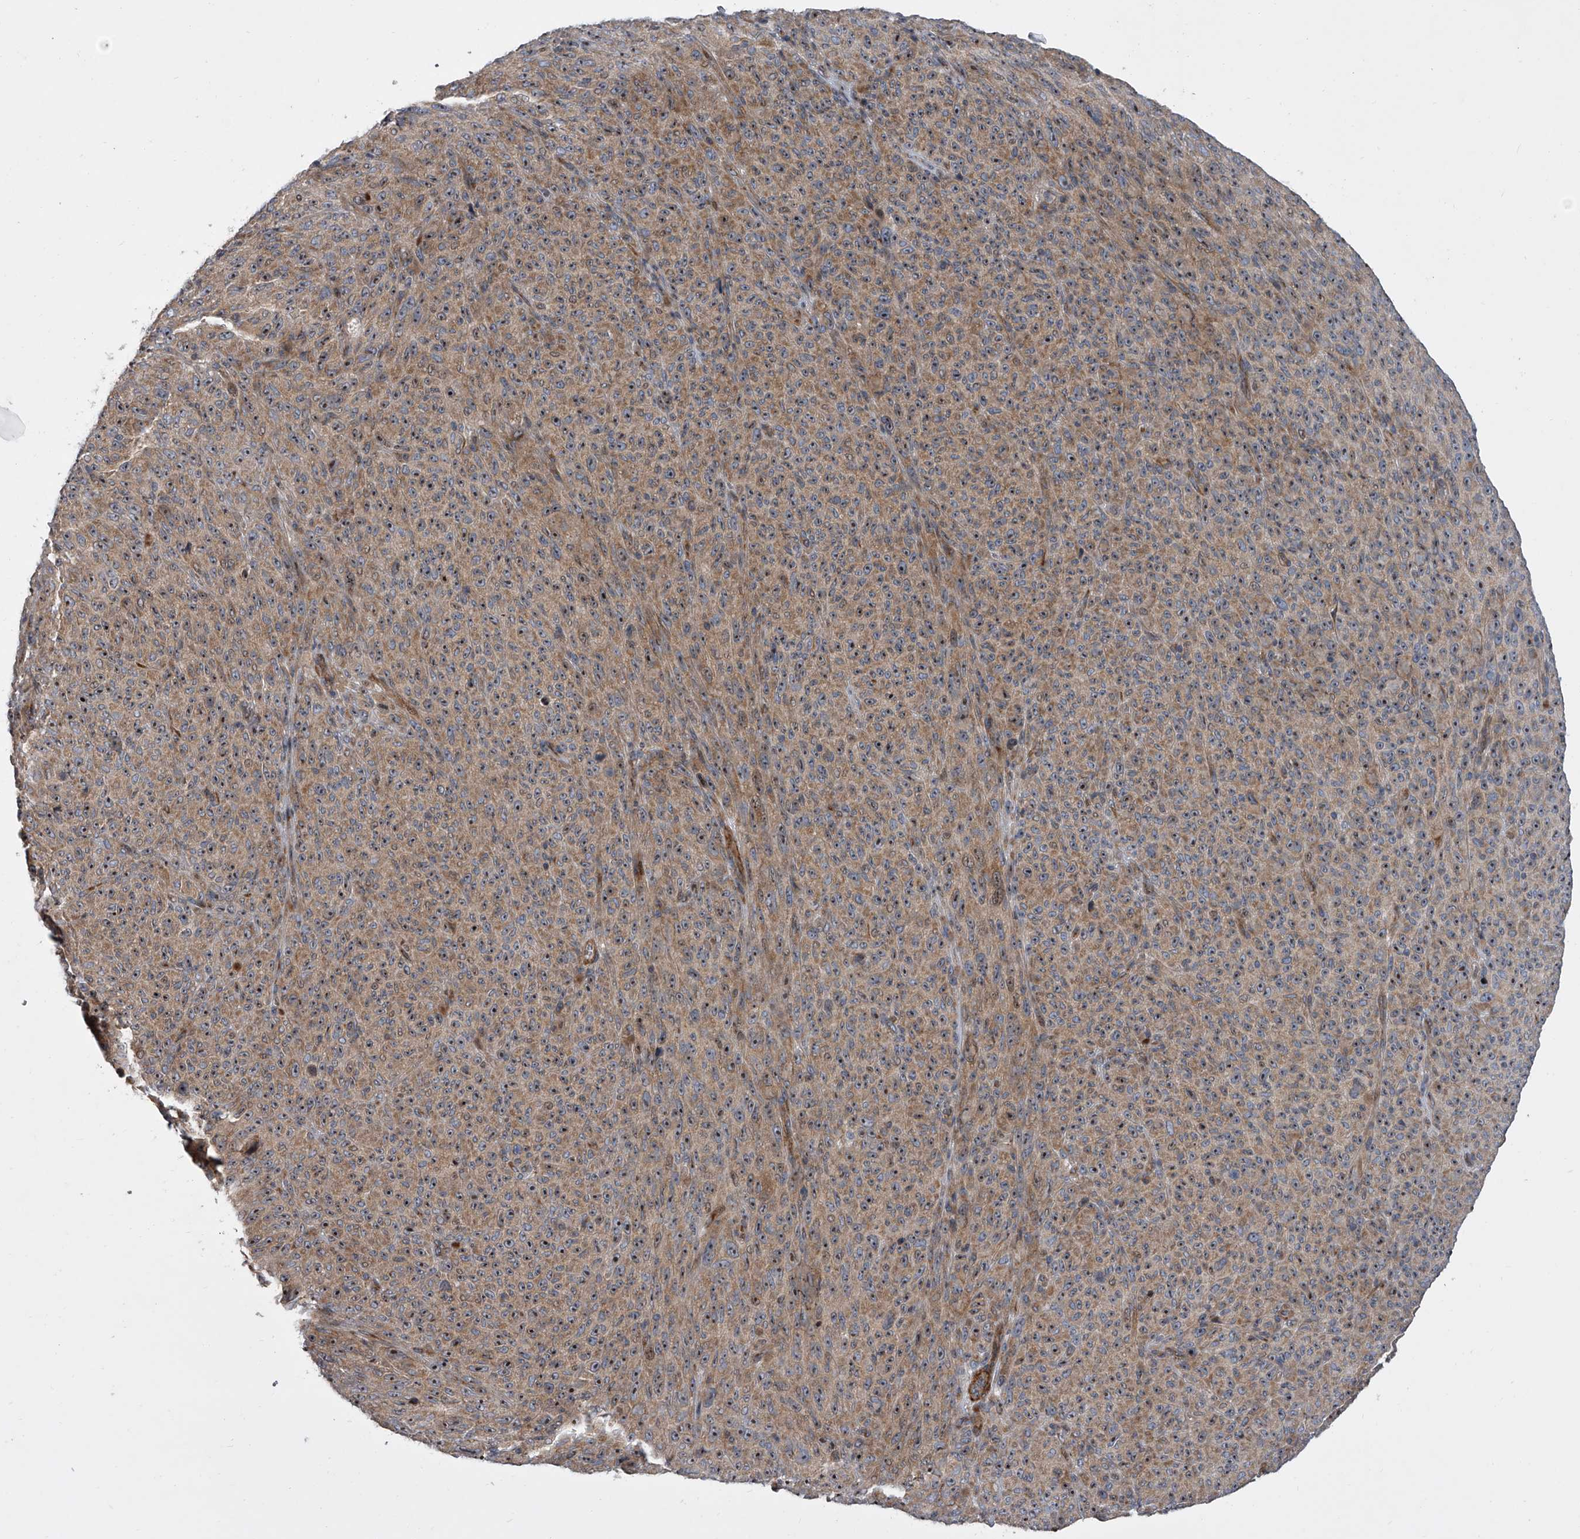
{"staining": {"intensity": "moderate", "quantity": "25%-75%", "location": "cytoplasmic/membranous,nuclear"}, "tissue": "melanoma", "cell_type": "Tumor cells", "image_type": "cancer", "snomed": [{"axis": "morphology", "description": "Malignant melanoma, NOS"}, {"axis": "topography", "description": "Skin"}], "caption": "Immunohistochemical staining of melanoma exhibits medium levels of moderate cytoplasmic/membranous and nuclear positivity in approximately 25%-75% of tumor cells.", "gene": "DLGAP2", "patient": {"sex": "female", "age": 82}}